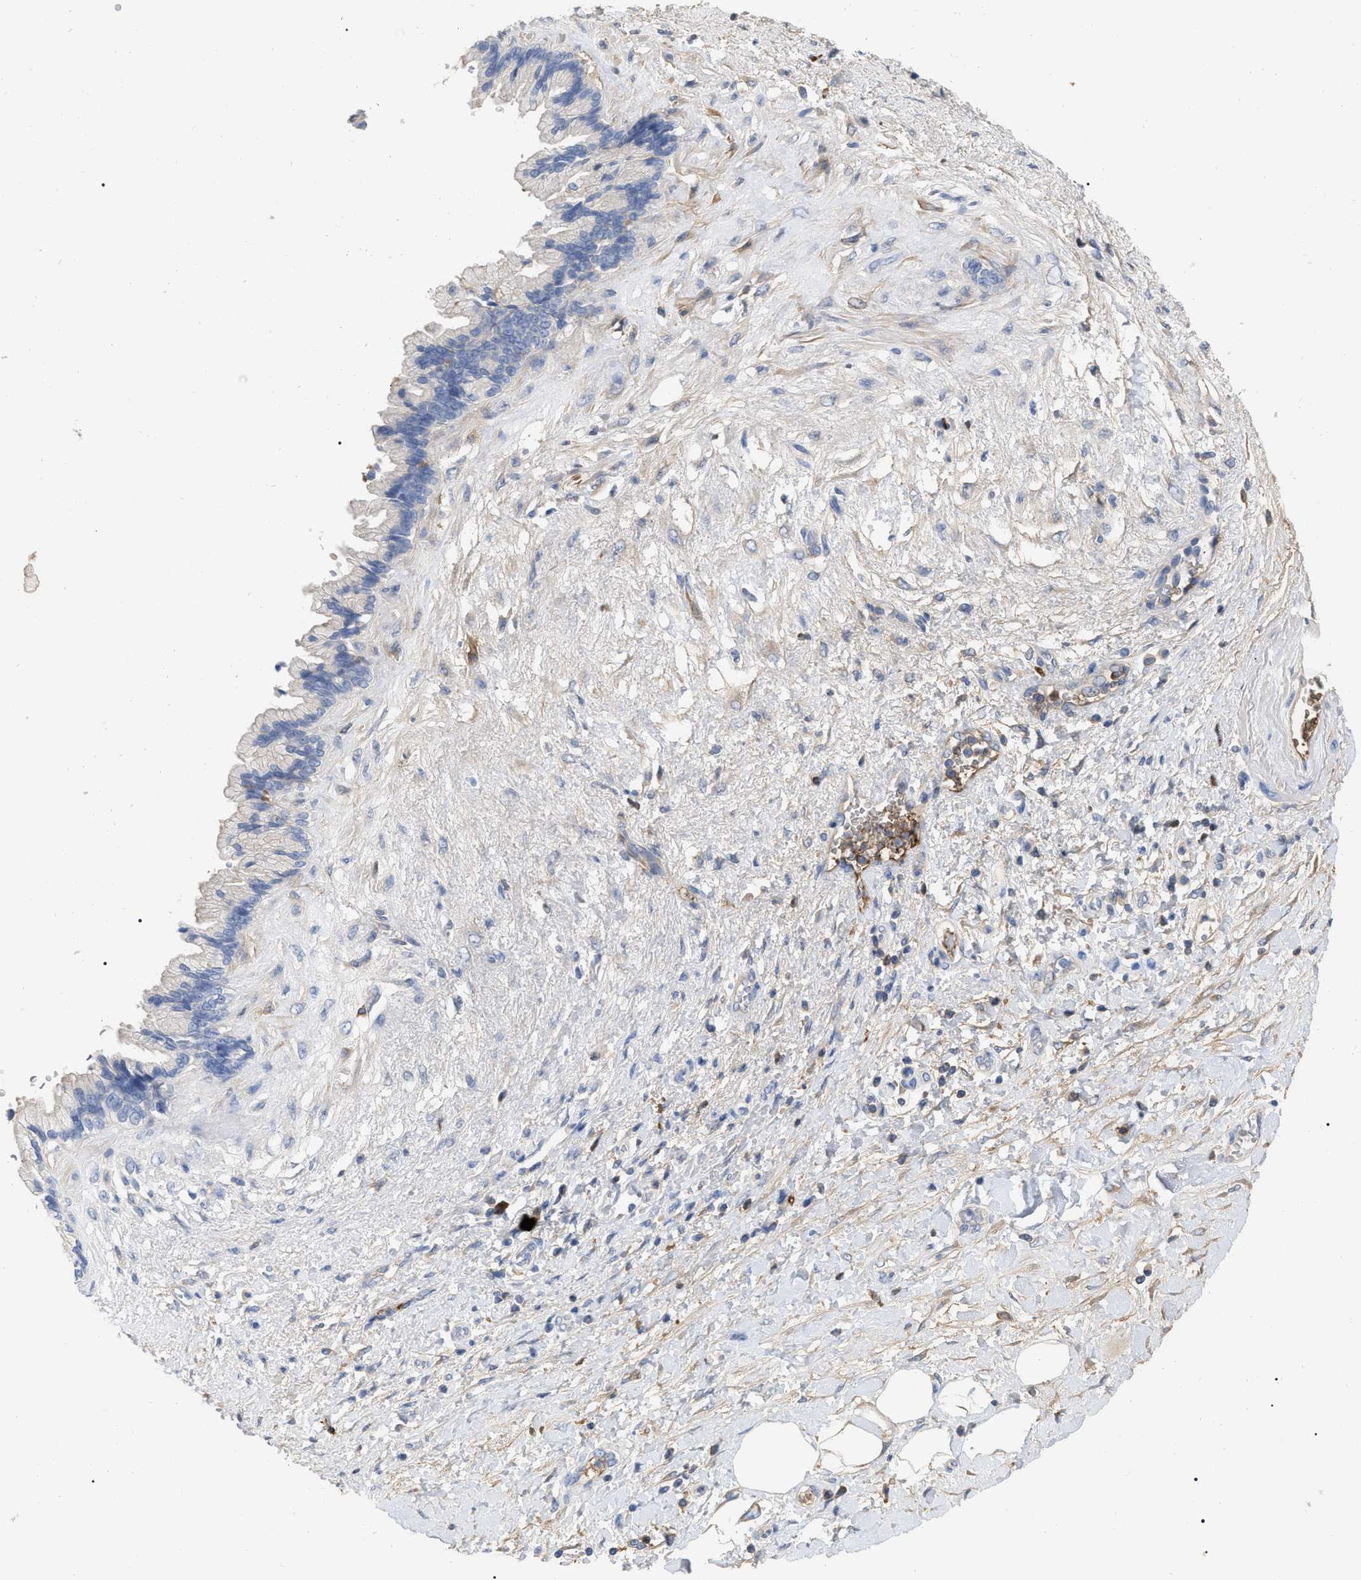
{"staining": {"intensity": "negative", "quantity": "none", "location": "none"}, "tissue": "pancreatic cancer", "cell_type": "Tumor cells", "image_type": "cancer", "snomed": [{"axis": "morphology", "description": "Adenocarcinoma, NOS"}, {"axis": "topography", "description": "Pancreas"}], "caption": "DAB (3,3'-diaminobenzidine) immunohistochemical staining of pancreatic cancer exhibits no significant expression in tumor cells. (DAB (3,3'-diaminobenzidine) immunohistochemistry (IHC) with hematoxylin counter stain).", "gene": "IGHV5-51", "patient": {"sex": "female", "age": 60}}